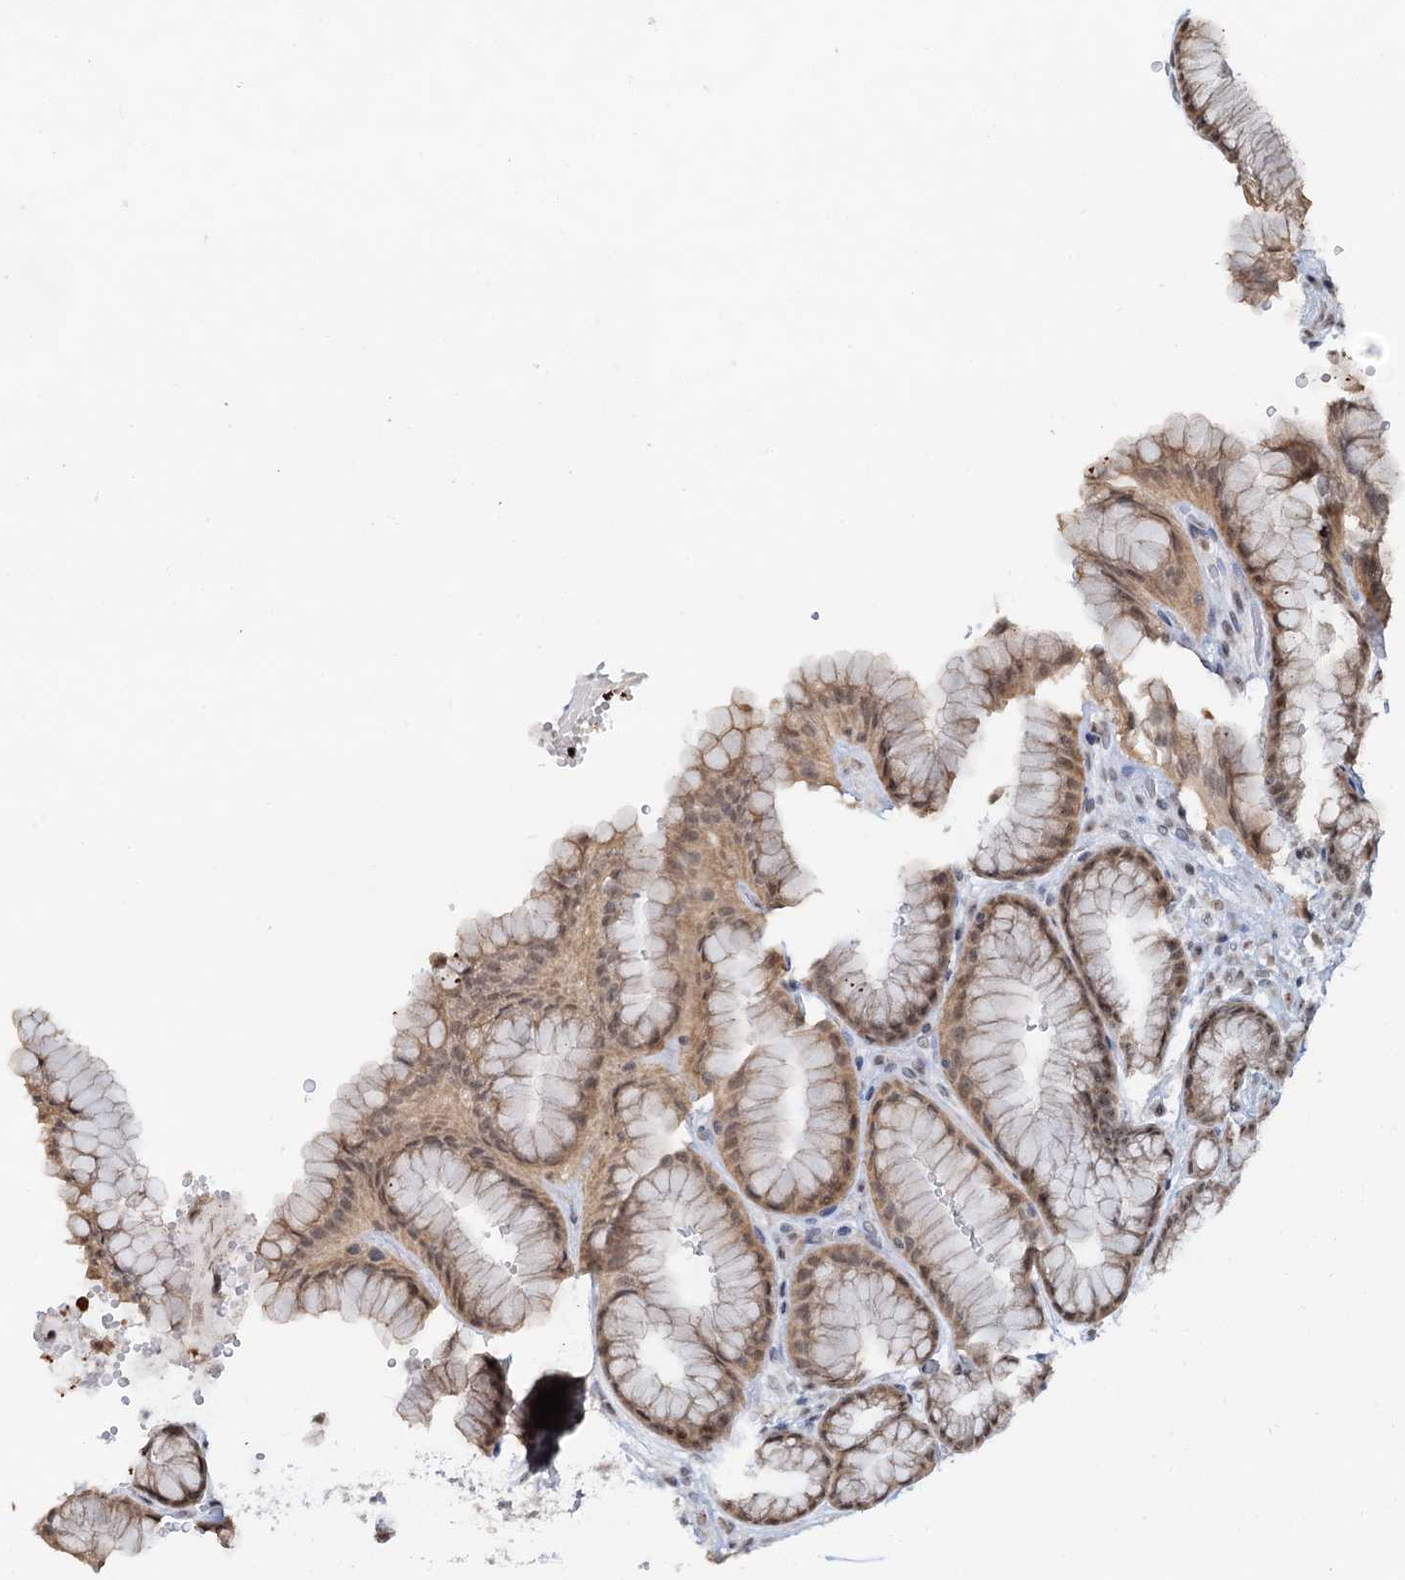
{"staining": {"intensity": "moderate", "quantity": ">75%", "location": "cytoplasmic/membranous,nuclear"}, "tissue": "stomach", "cell_type": "Glandular cells", "image_type": "normal", "snomed": [{"axis": "morphology", "description": "Normal tissue, NOS"}, {"axis": "morphology", "description": "Adenocarcinoma, NOS"}, {"axis": "topography", "description": "Stomach"}], "caption": "Immunohistochemical staining of unremarkable stomach reveals >75% levels of moderate cytoplasmic/membranous,nuclear protein expression in about >75% of glandular cells.", "gene": "NAT10", "patient": {"sex": "male", "age": 57}}